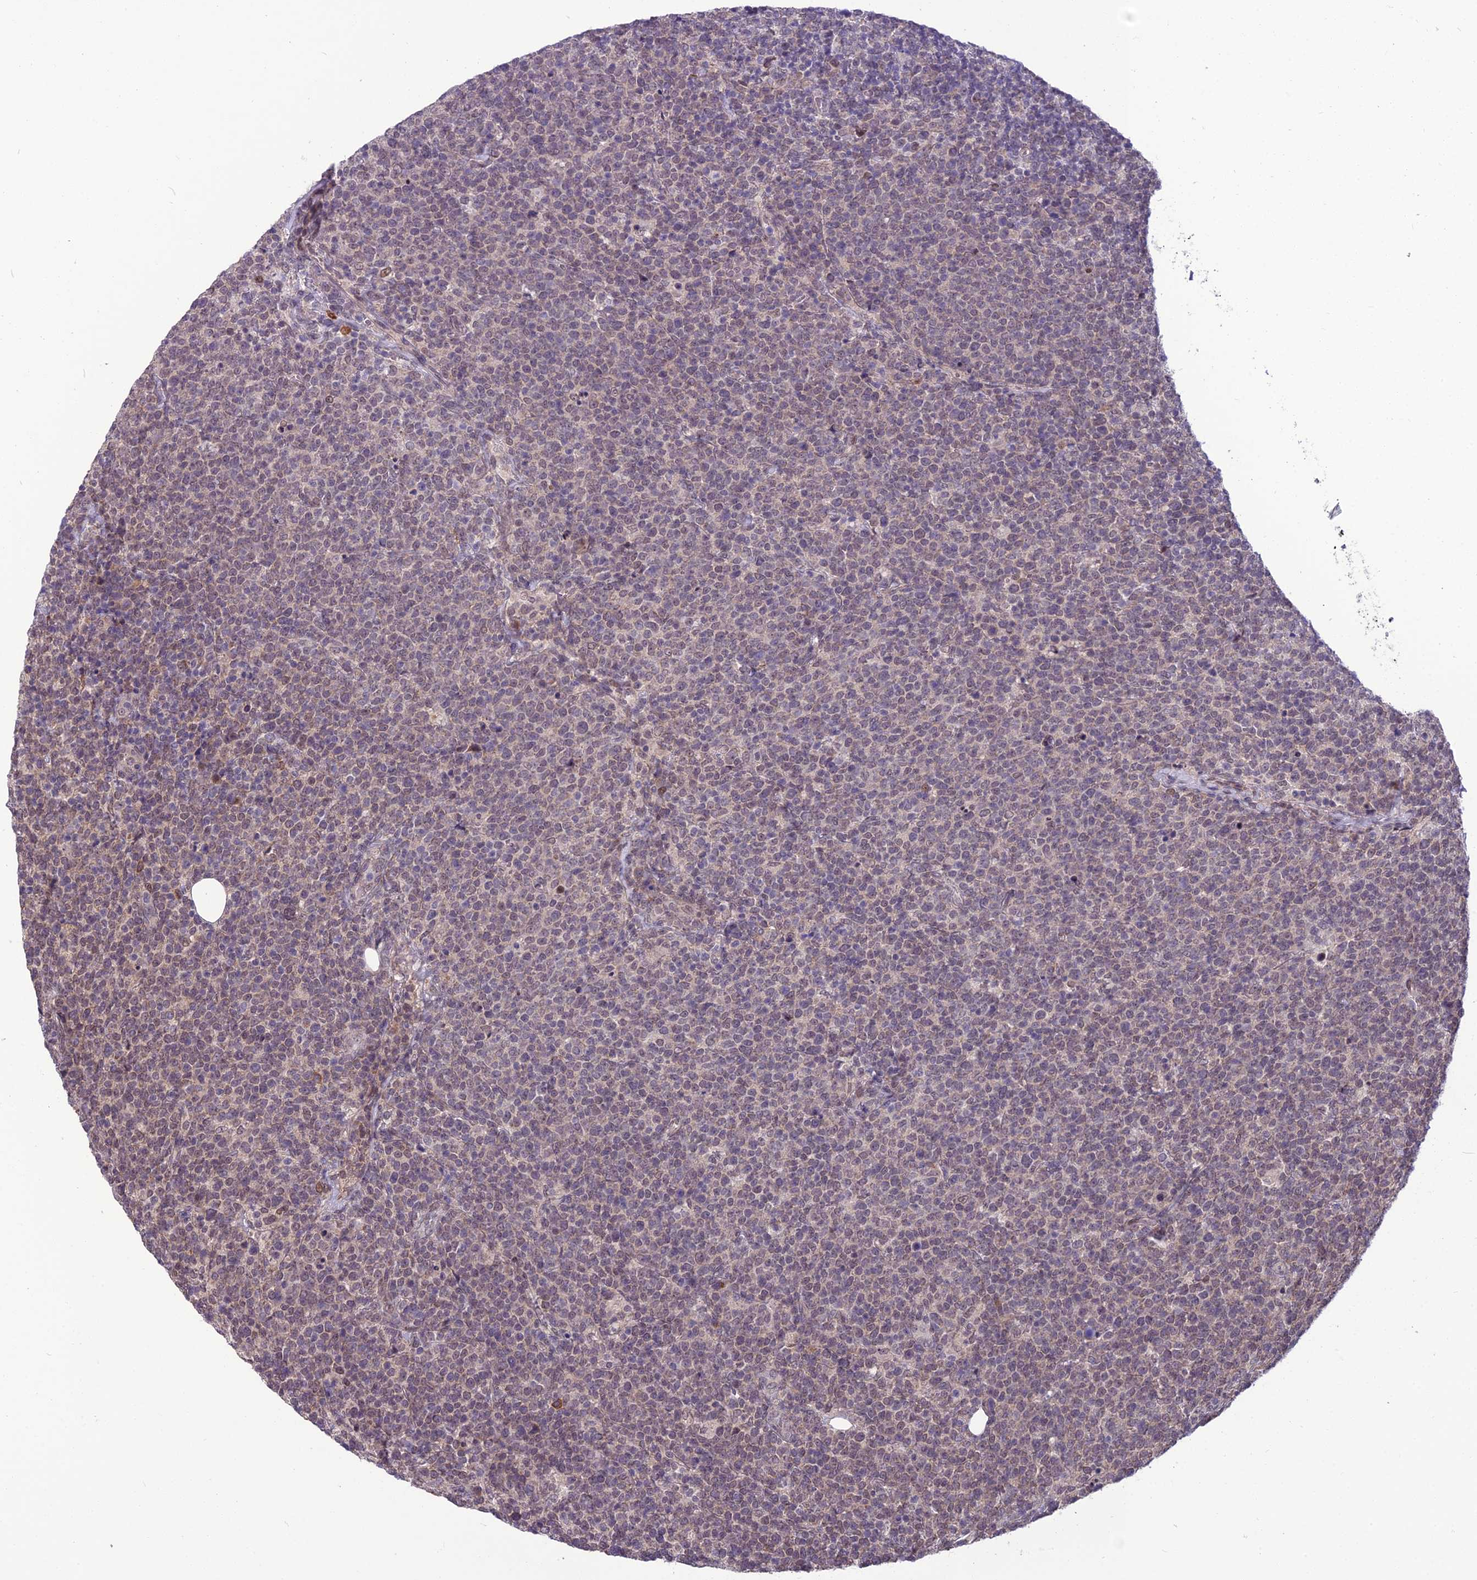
{"staining": {"intensity": "weak", "quantity": "25%-75%", "location": "nuclear"}, "tissue": "lymphoma", "cell_type": "Tumor cells", "image_type": "cancer", "snomed": [{"axis": "morphology", "description": "Malignant lymphoma, non-Hodgkin's type, High grade"}, {"axis": "topography", "description": "Lymph node"}], "caption": "Protein expression analysis of malignant lymphoma, non-Hodgkin's type (high-grade) displays weak nuclear positivity in approximately 25%-75% of tumor cells.", "gene": "FBRS", "patient": {"sex": "male", "age": 61}}